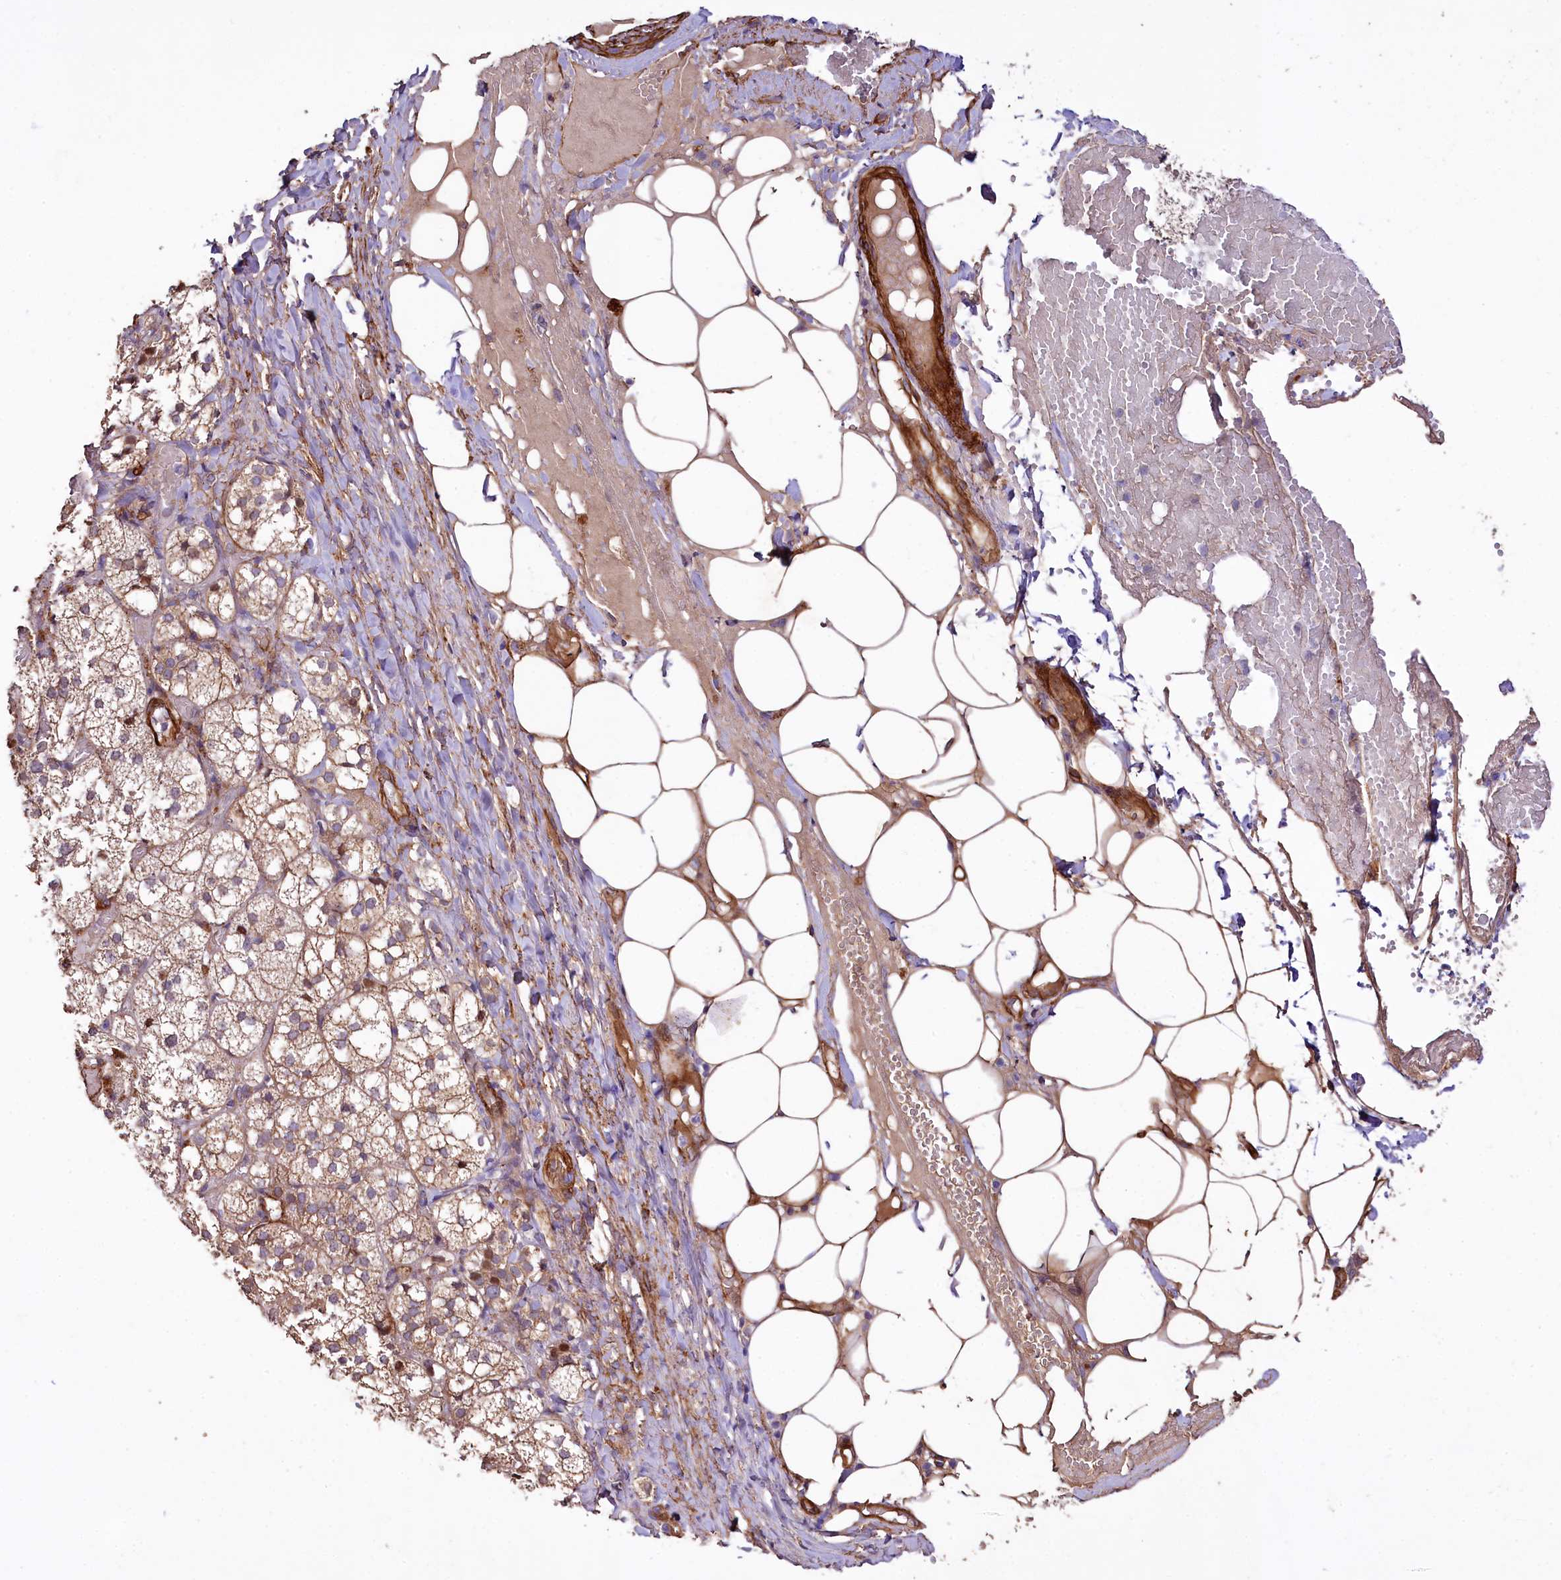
{"staining": {"intensity": "moderate", "quantity": "25%-75%", "location": "cytoplasmic/membranous,nuclear"}, "tissue": "adrenal gland", "cell_type": "Glandular cells", "image_type": "normal", "snomed": [{"axis": "morphology", "description": "Normal tissue, NOS"}, {"axis": "topography", "description": "Adrenal gland"}], "caption": "The micrograph reveals immunohistochemical staining of benign adrenal gland. There is moderate cytoplasmic/membranous,nuclear positivity is seen in approximately 25%-75% of glandular cells. (Brightfield microscopy of DAB IHC at high magnification).", "gene": "SPATS2", "patient": {"sex": "female", "age": 61}}